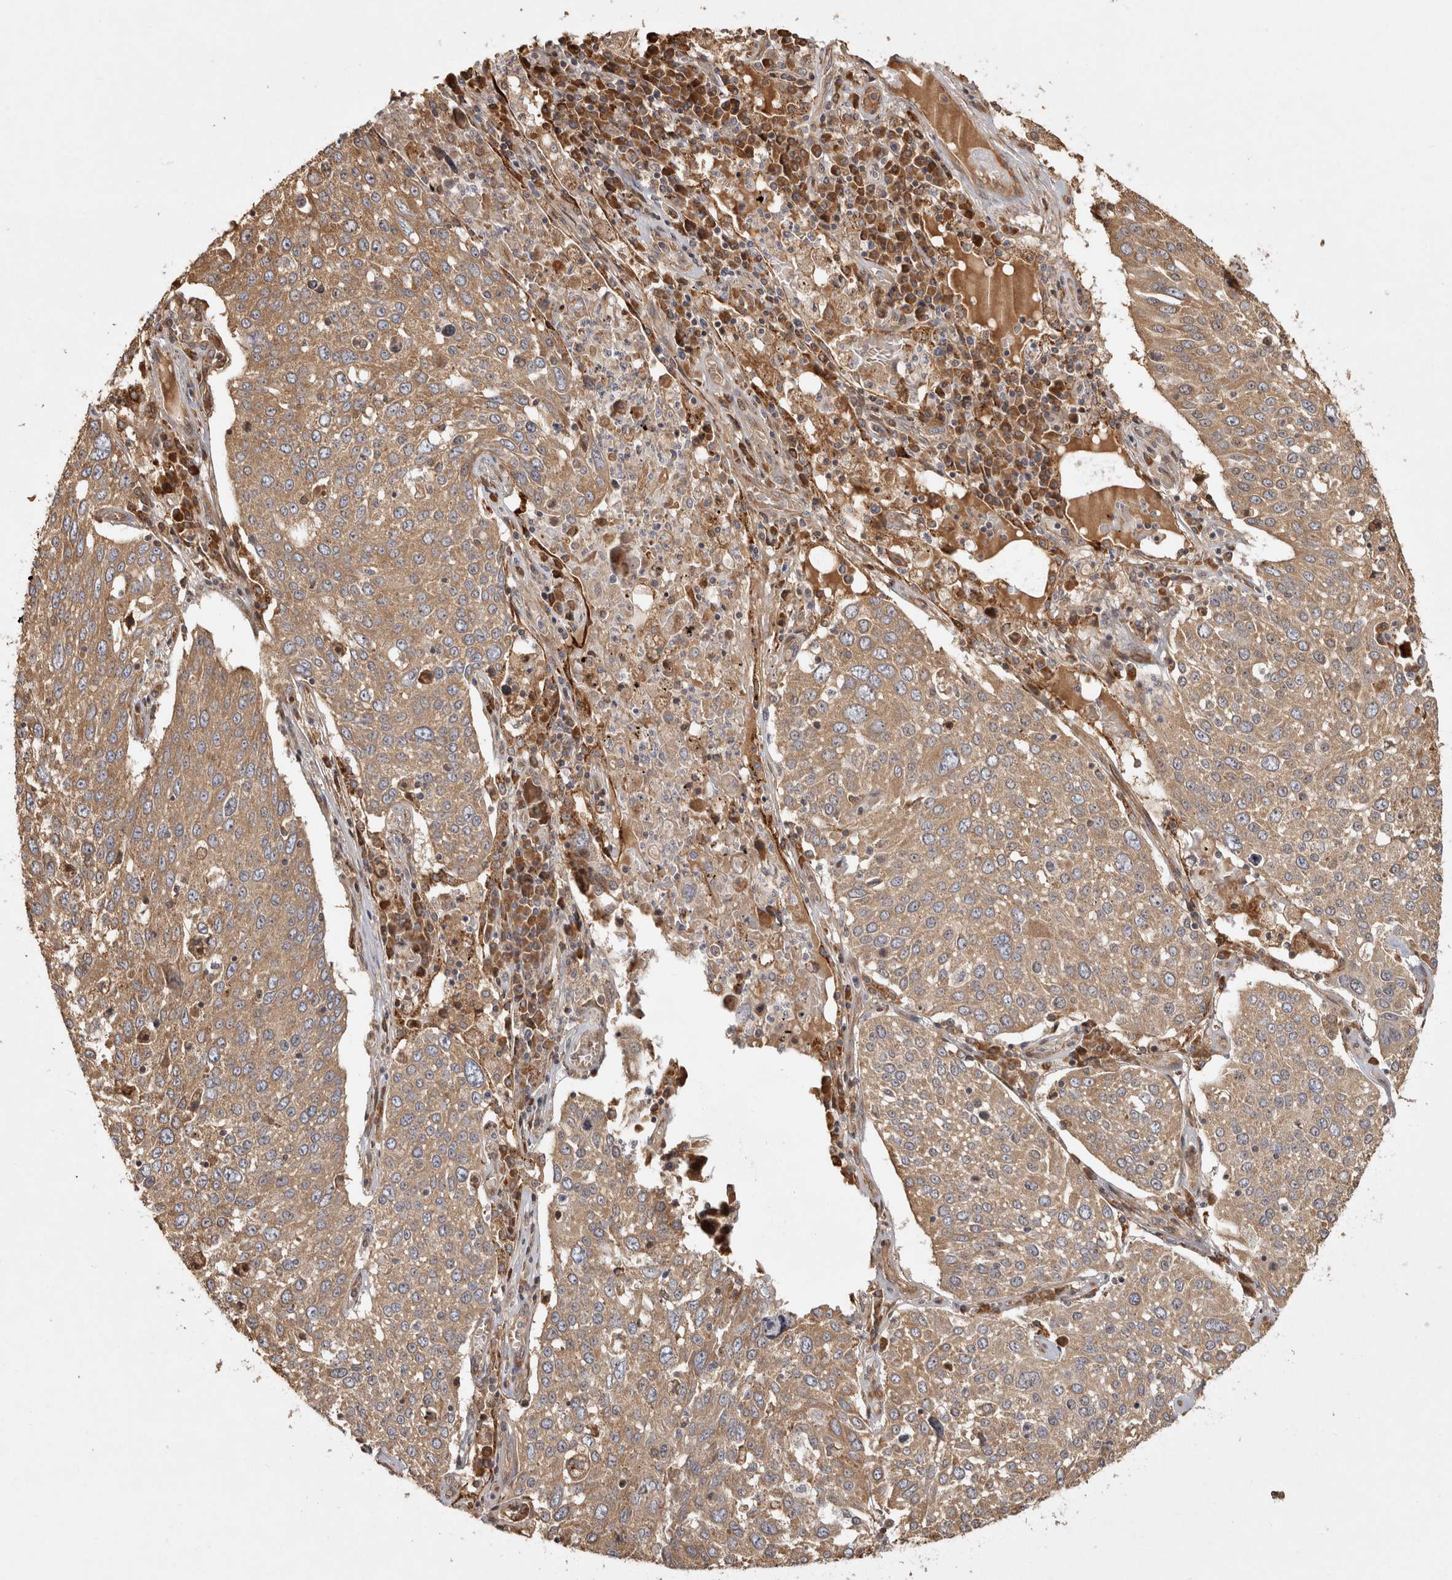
{"staining": {"intensity": "moderate", "quantity": ">75%", "location": "cytoplasmic/membranous"}, "tissue": "lung cancer", "cell_type": "Tumor cells", "image_type": "cancer", "snomed": [{"axis": "morphology", "description": "Squamous cell carcinoma, NOS"}, {"axis": "topography", "description": "Lung"}], "caption": "Protein analysis of lung cancer (squamous cell carcinoma) tissue shows moderate cytoplasmic/membranous expression in approximately >75% of tumor cells.", "gene": "CAMSAP2", "patient": {"sex": "male", "age": 65}}